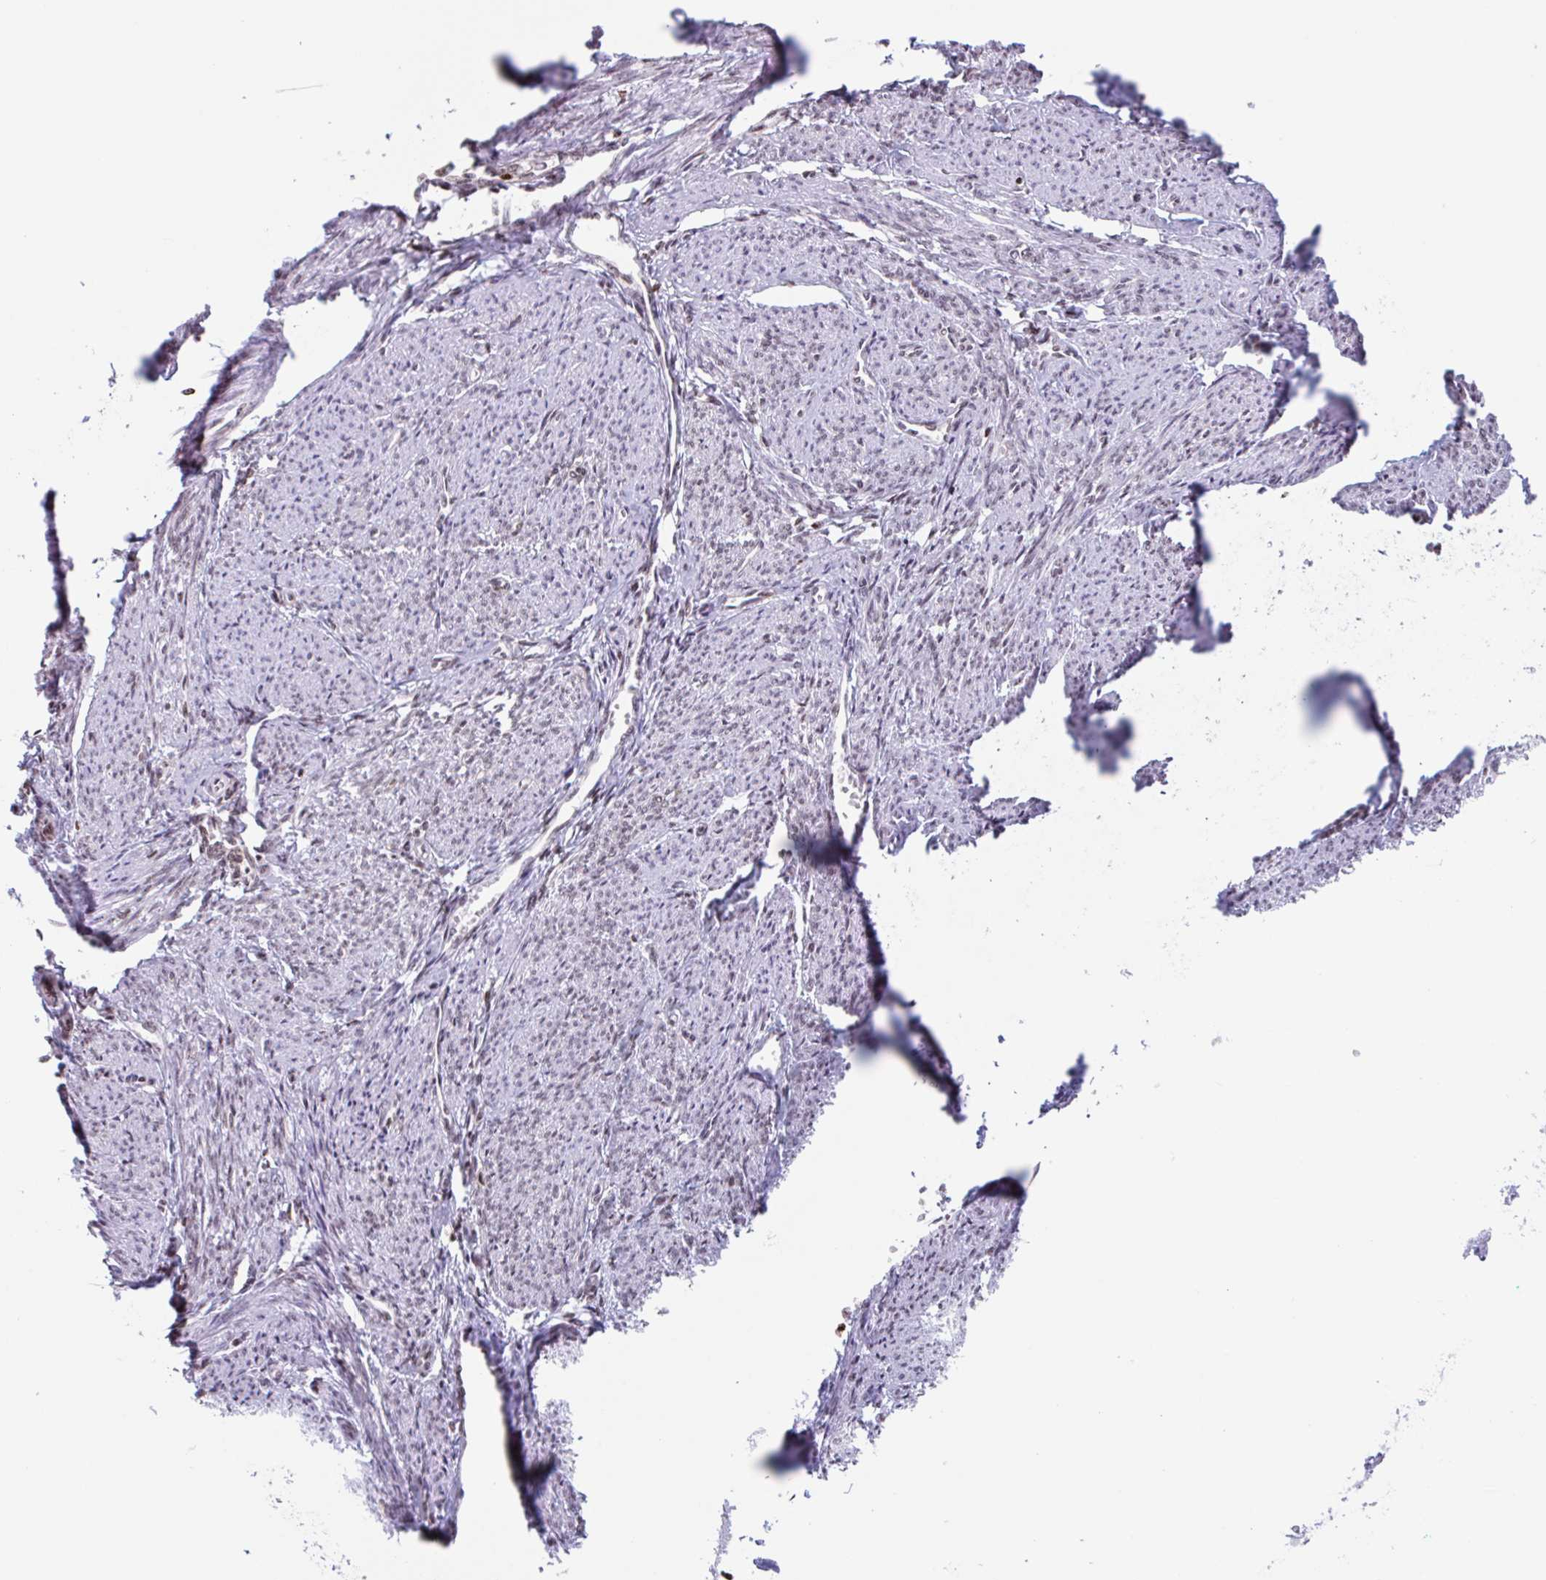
{"staining": {"intensity": "moderate", "quantity": "25%-75%", "location": "nuclear"}, "tissue": "smooth muscle", "cell_type": "Smooth muscle cells", "image_type": "normal", "snomed": [{"axis": "morphology", "description": "Normal tissue, NOS"}, {"axis": "topography", "description": "Smooth muscle"}], "caption": "A brown stain highlights moderate nuclear staining of a protein in smooth muscle cells of normal human smooth muscle.", "gene": "NOL6", "patient": {"sex": "female", "age": 65}}